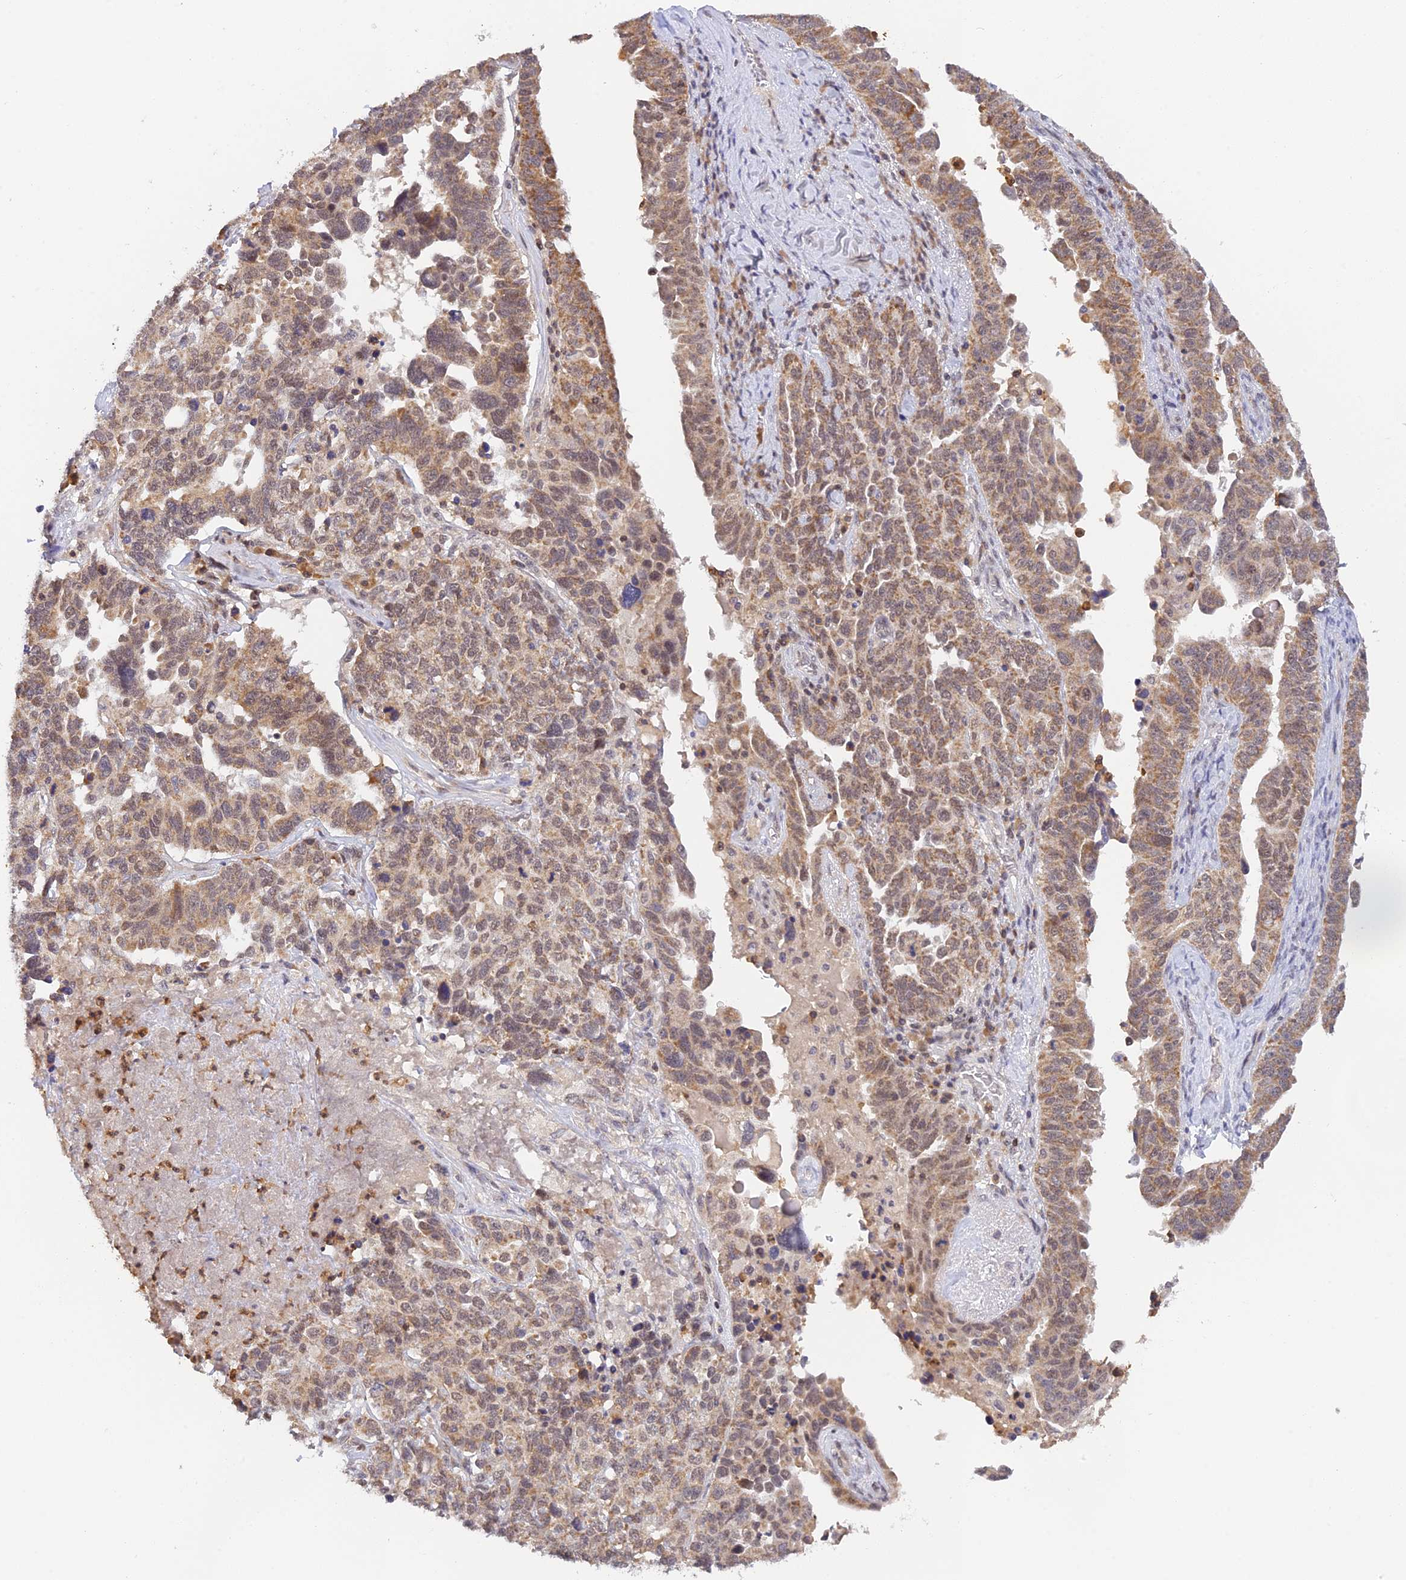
{"staining": {"intensity": "weak", "quantity": ">75%", "location": "cytoplasmic/membranous,nuclear"}, "tissue": "ovarian cancer", "cell_type": "Tumor cells", "image_type": "cancer", "snomed": [{"axis": "morphology", "description": "Carcinoma, endometroid"}, {"axis": "topography", "description": "Ovary"}], "caption": "DAB immunohistochemical staining of ovarian cancer exhibits weak cytoplasmic/membranous and nuclear protein expression in about >75% of tumor cells. (IHC, brightfield microscopy, high magnification).", "gene": "PEX16", "patient": {"sex": "female", "age": 62}}